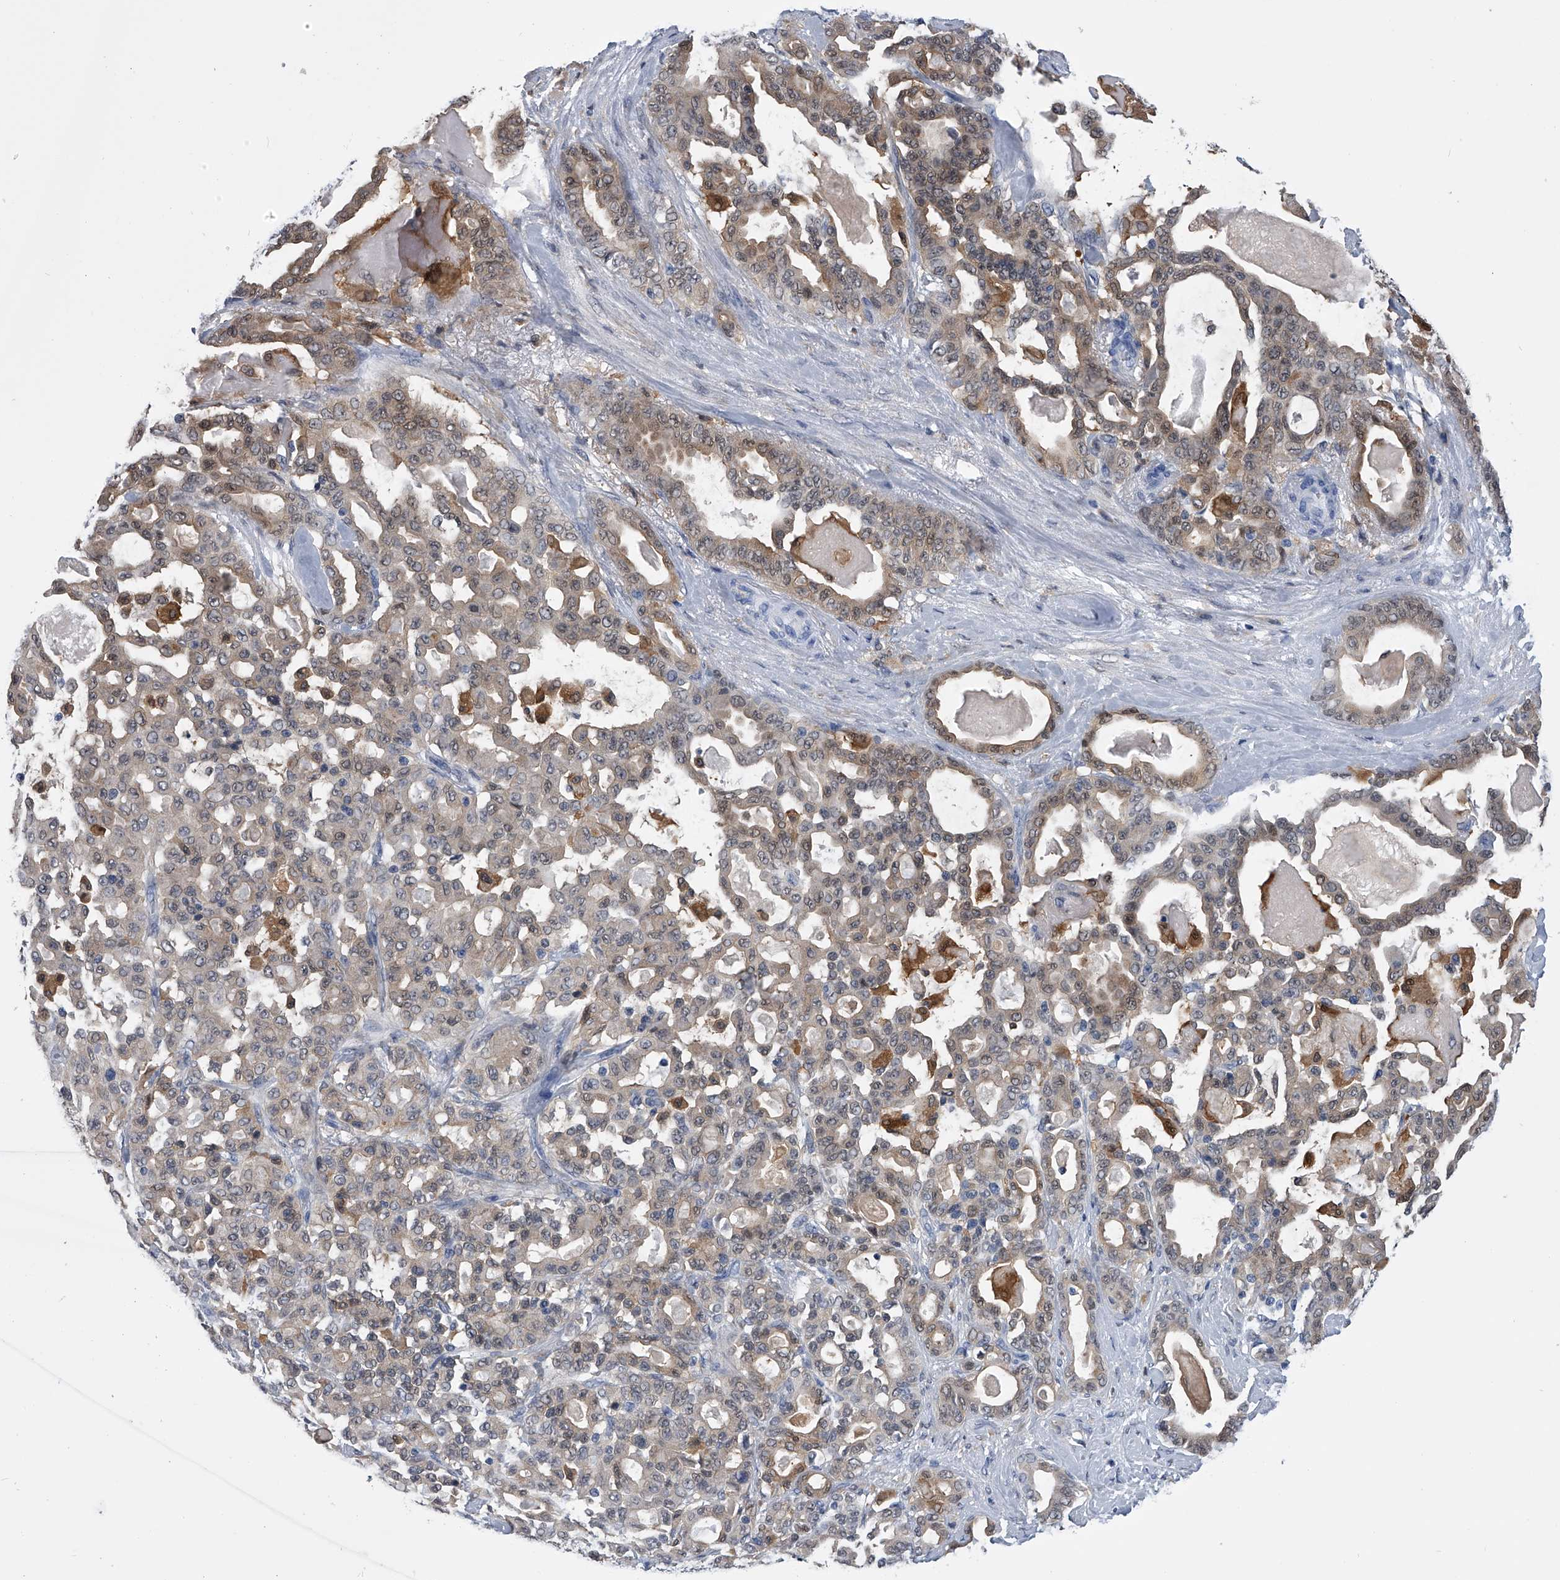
{"staining": {"intensity": "weak", "quantity": "25%-75%", "location": "cytoplasmic/membranous"}, "tissue": "pancreatic cancer", "cell_type": "Tumor cells", "image_type": "cancer", "snomed": [{"axis": "morphology", "description": "Adenocarcinoma, NOS"}, {"axis": "topography", "description": "Pancreas"}], "caption": "Pancreatic adenocarcinoma tissue displays weak cytoplasmic/membranous staining in approximately 25%-75% of tumor cells (Stains: DAB in brown, nuclei in blue, Microscopy: brightfield microscopy at high magnification).", "gene": "PDXK", "patient": {"sex": "male", "age": 63}}